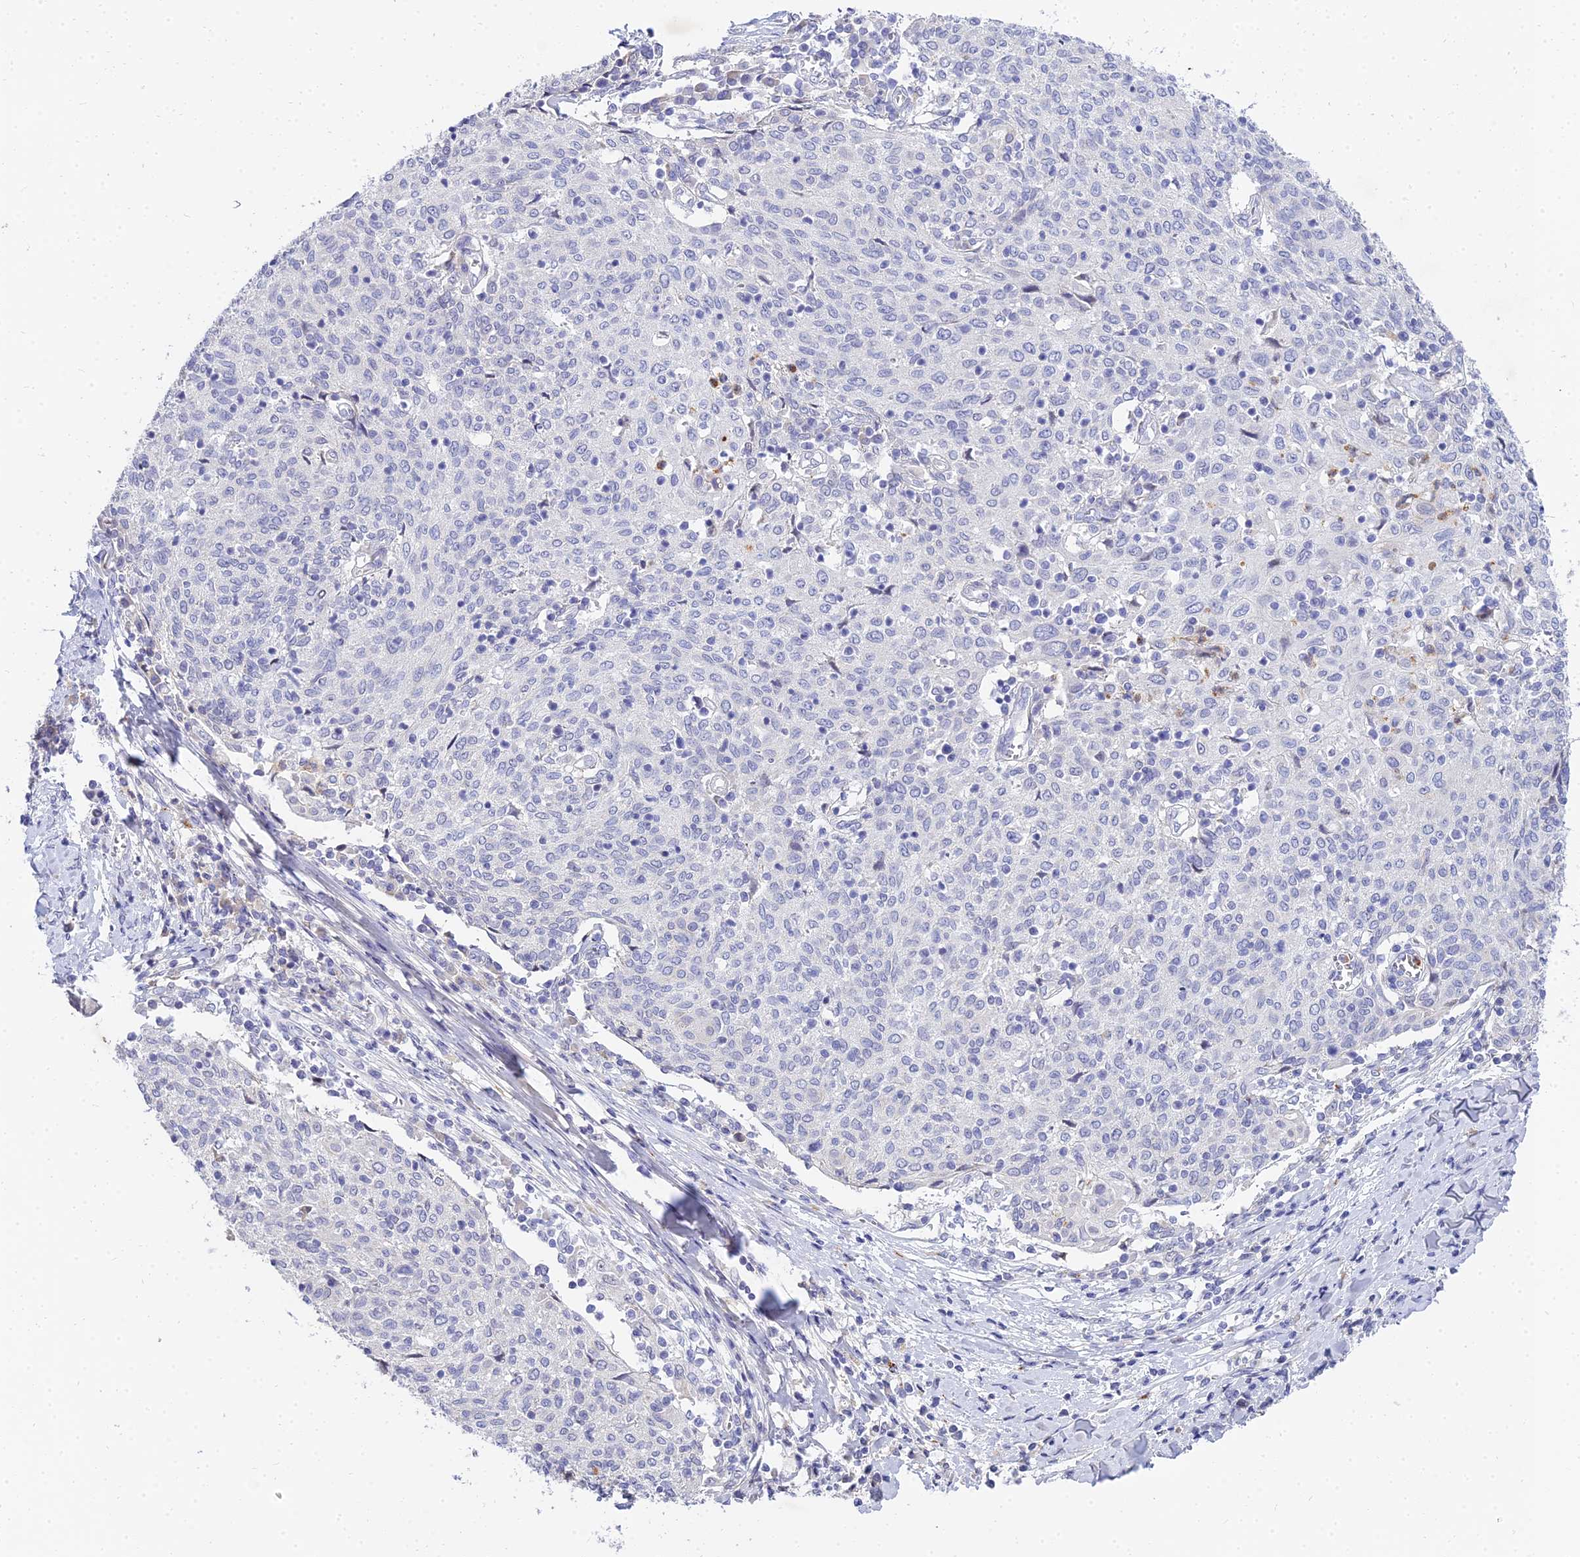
{"staining": {"intensity": "negative", "quantity": "none", "location": "none"}, "tissue": "cervical cancer", "cell_type": "Tumor cells", "image_type": "cancer", "snomed": [{"axis": "morphology", "description": "Squamous cell carcinoma, NOS"}, {"axis": "topography", "description": "Cervix"}], "caption": "Cervical cancer (squamous cell carcinoma) was stained to show a protein in brown. There is no significant expression in tumor cells.", "gene": "VWC2L", "patient": {"sex": "female", "age": 52}}